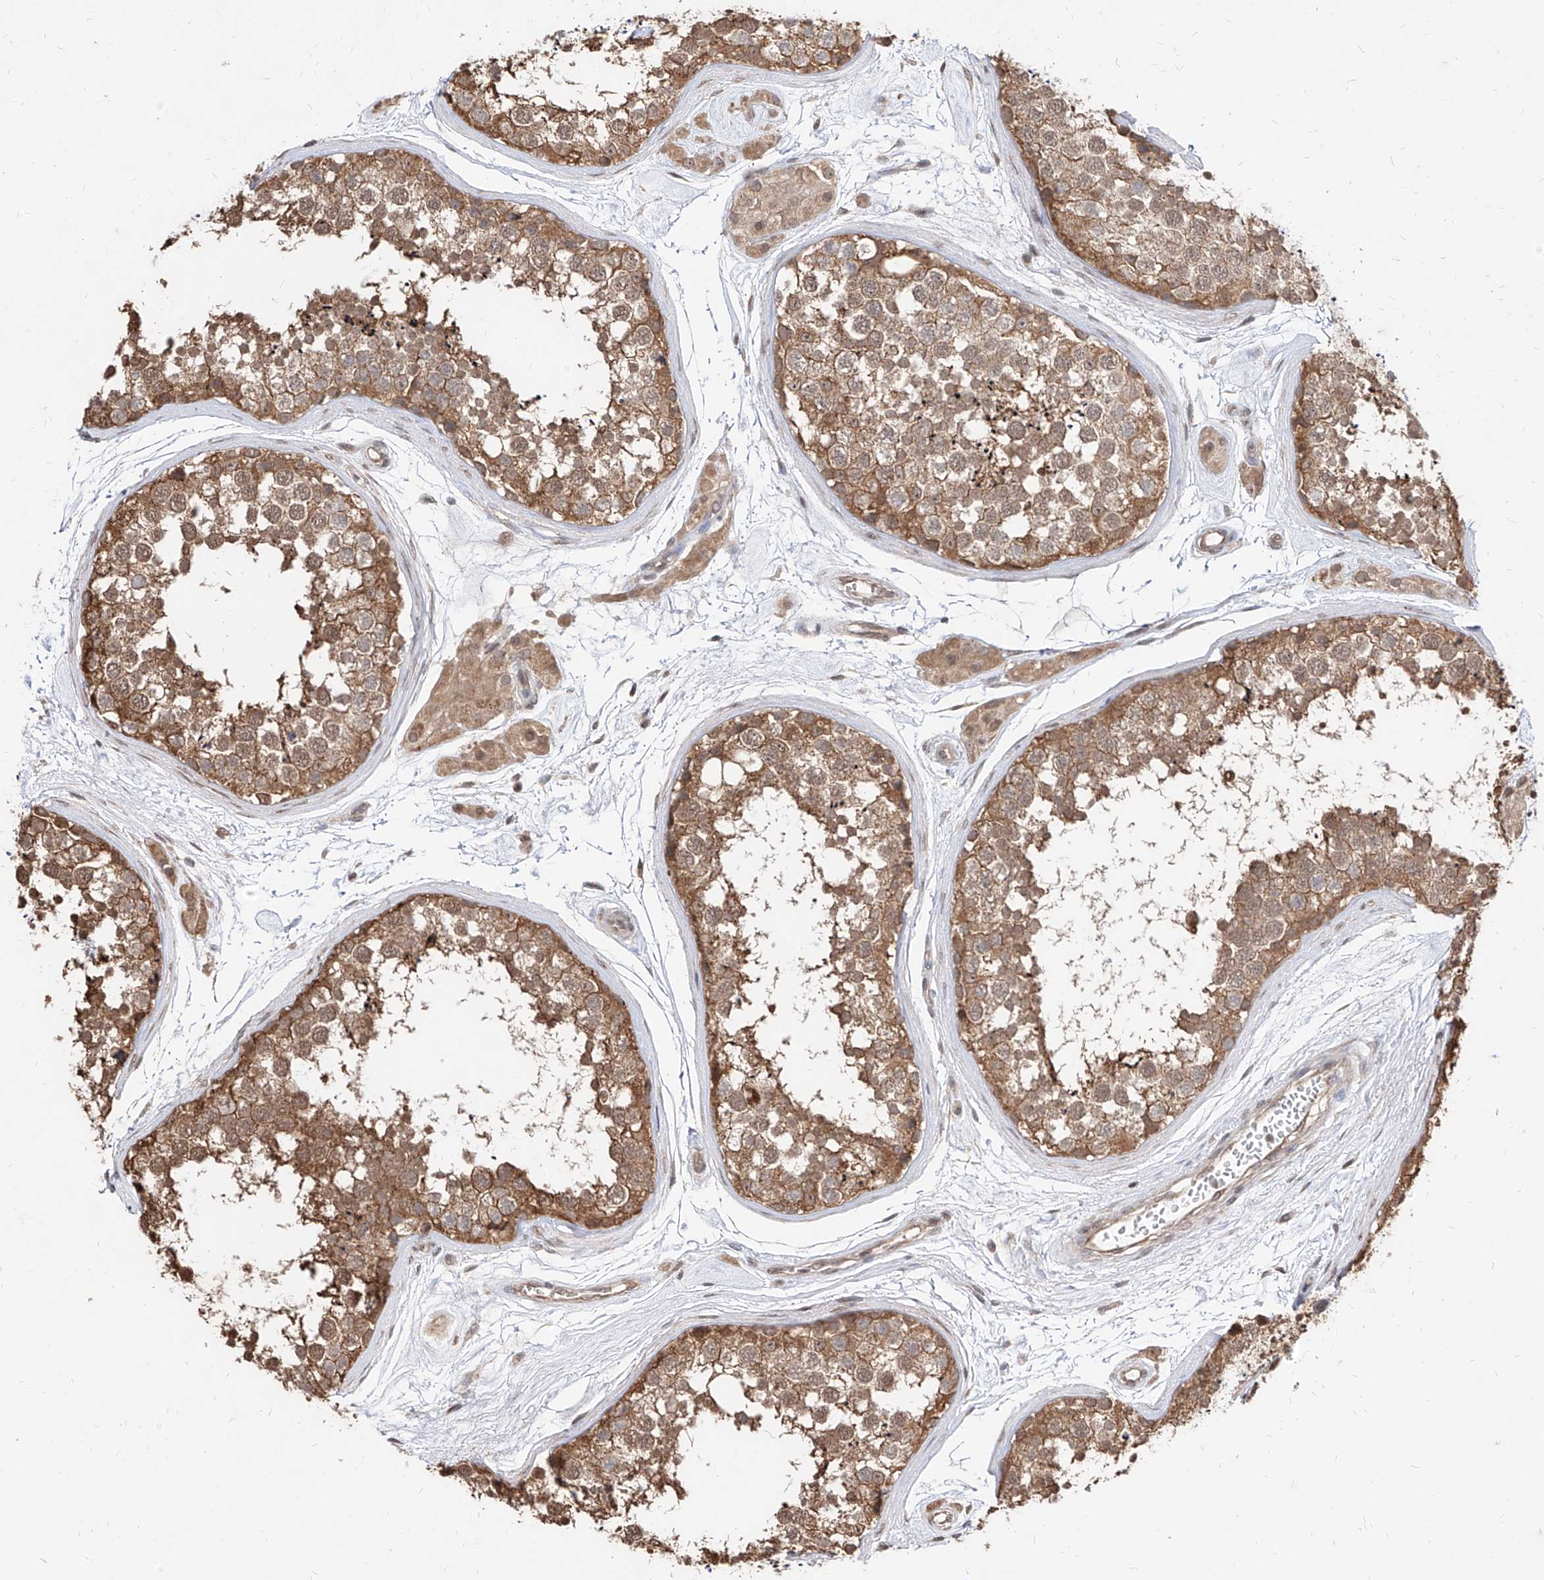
{"staining": {"intensity": "moderate", "quantity": ">75%", "location": "cytoplasmic/membranous"}, "tissue": "testis", "cell_type": "Cells in seminiferous ducts", "image_type": "normal", "snomed": [{"axis": "morphology", "description": "Normal tissue, NOS"}, {"axis": "topography", "description": "Testis"}], "caption": "Immunohistochemistry (IHC) photomicrograph of normal testis: human testis stained using immunohistochemistry reveals medium levels of moderate protein expression localized specifically in the cytoplasmic/membranous of cells in seminiferous ducts, appearing as a cytoplasmic/membranous brown color.", "gene": "C8orf82", "patient": {"sex": "male", "age": 56}}